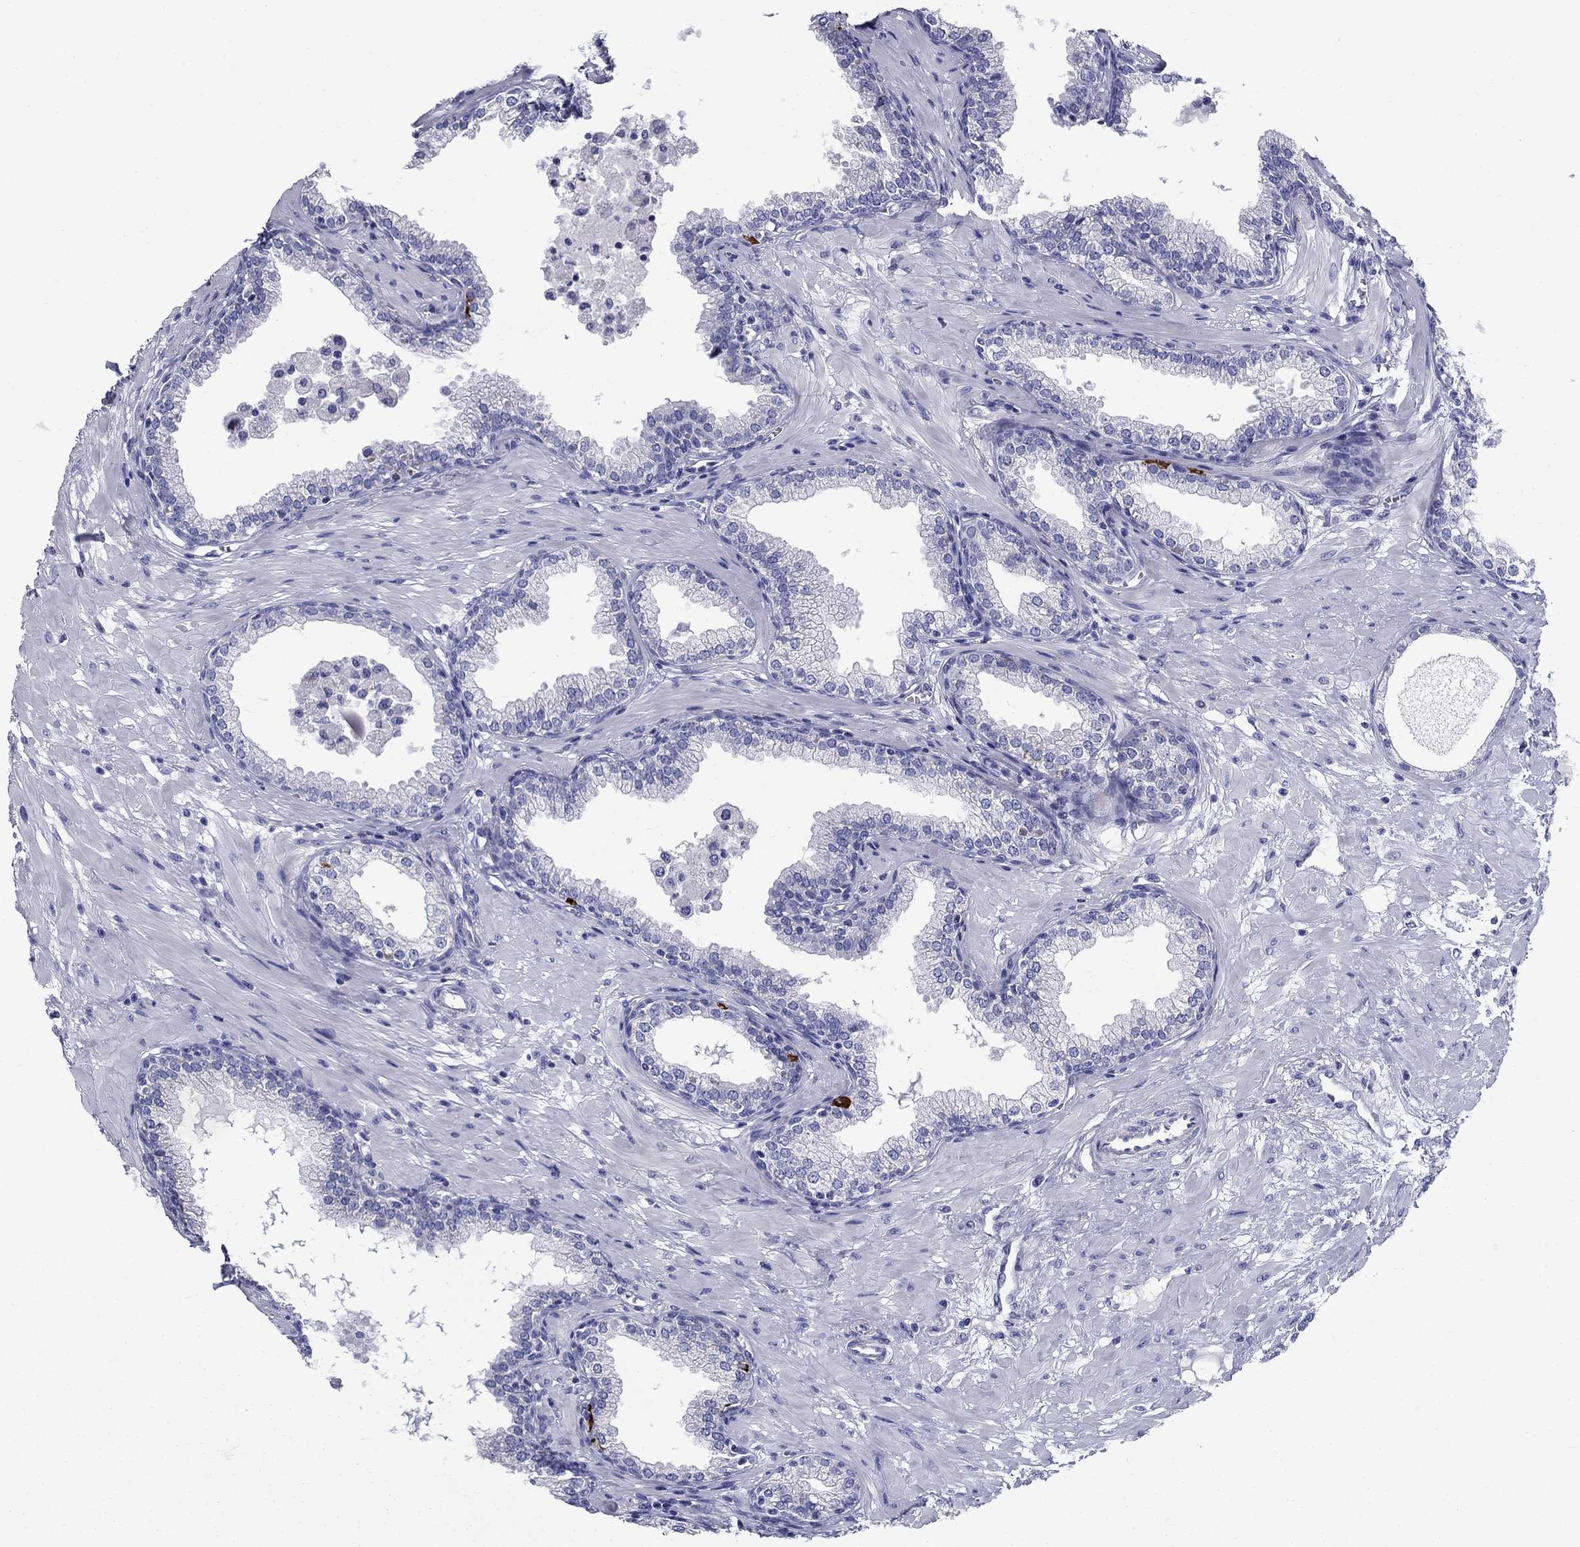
{"staining": {"intensity": "negative", "quantity": "none", "location": "none"}, "tissue": "prostate", "cell_type": "Glandular cells", "image_type": "normal", "snomed": [{"axis": "morphology", "description": "Normal tissue, NOS"}, {"axis": "topography", "description": "Prostate"}], "caption": "Immunohistochemistry photomicrograph of benign human prostate stained for a protein (brown), which displays no staining in glandular cells.", "gene": "UPB1", "patient": {"sex": "male", "age": 64}}